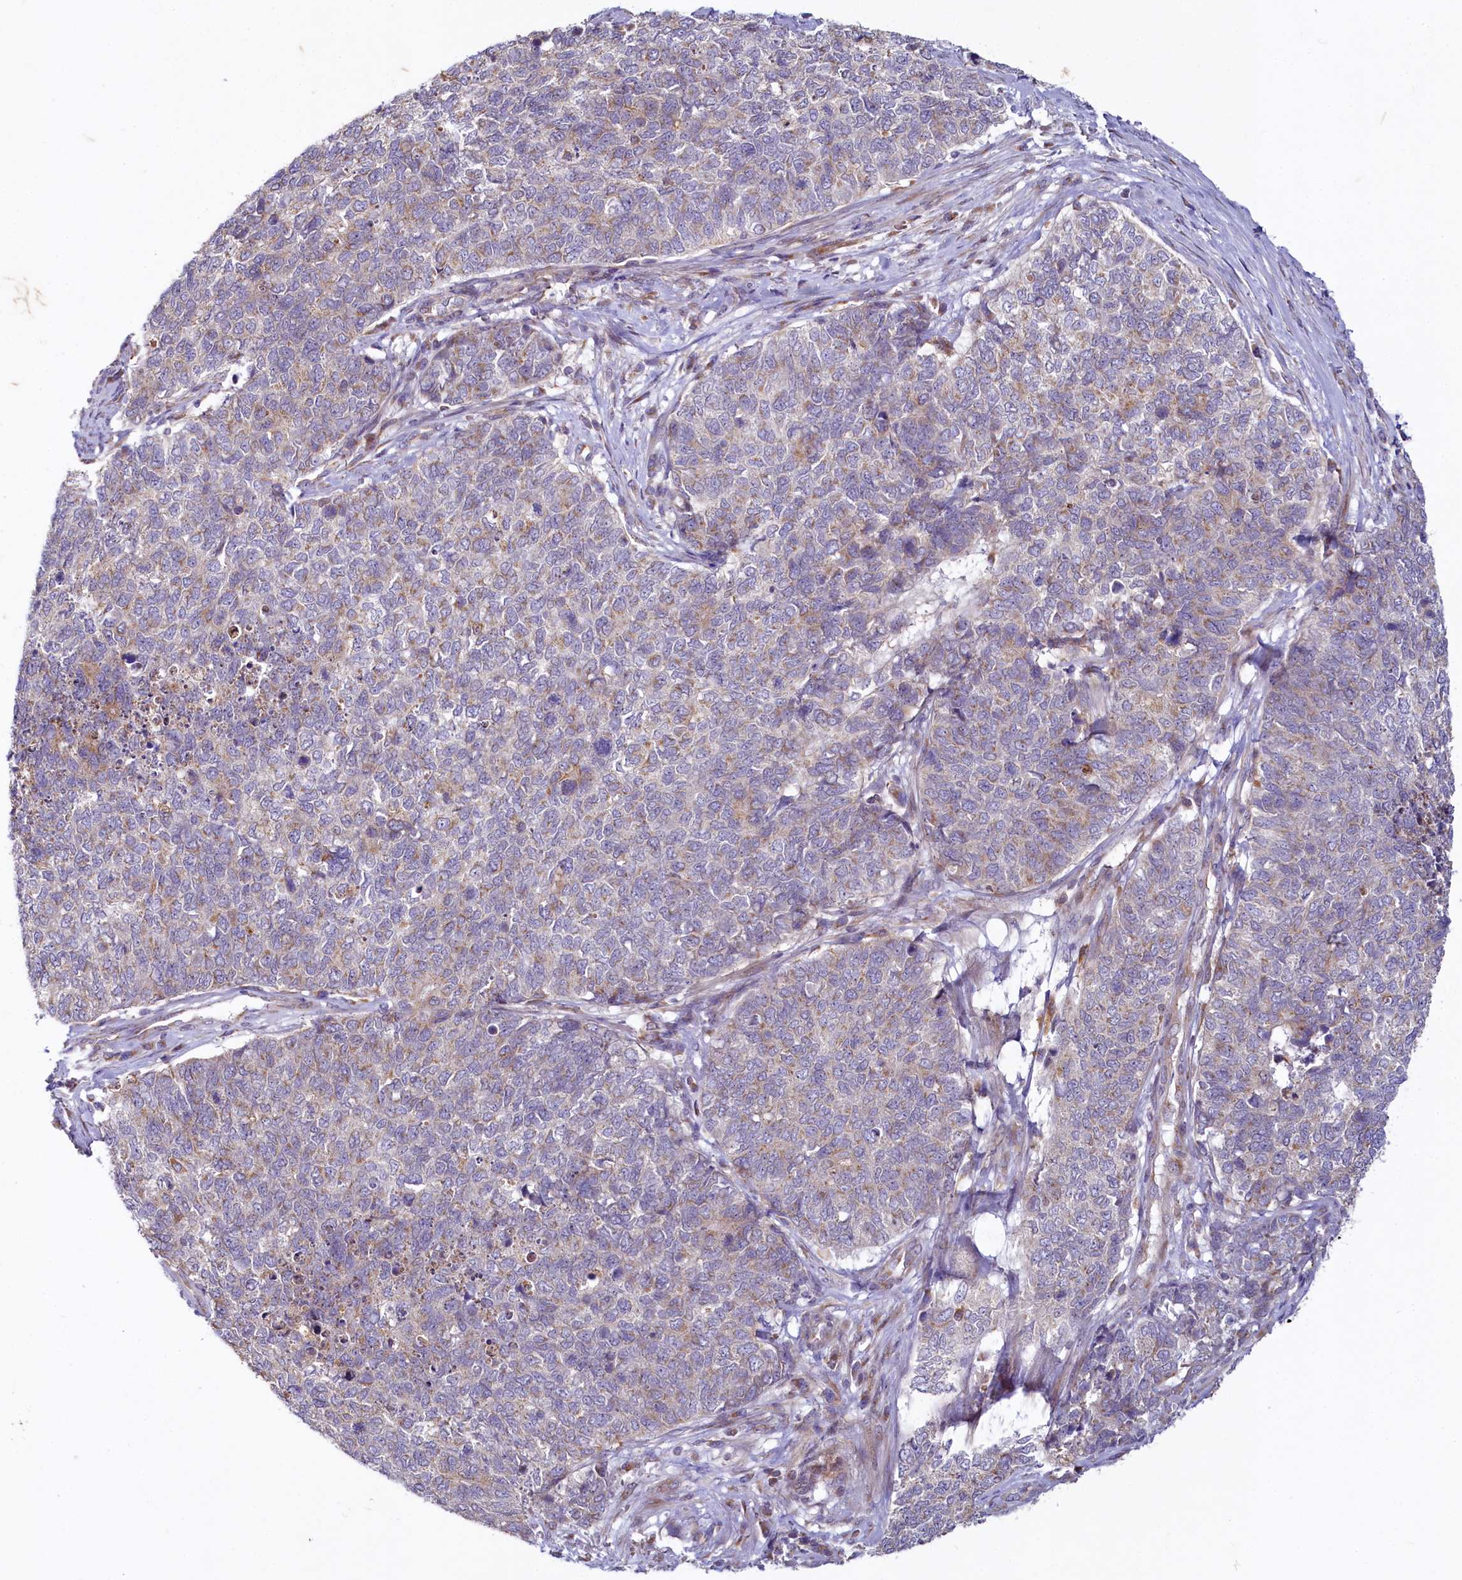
{"staining": {"intensity": "weak", "quantity": "25%-75%", "location": "cytoplasmic/membranous"}, "tissue": "cervical cancer", "cell_type": "Tumor cells", "image_type": "cancer", "snomed": [{"axis": "morphology", "description": "Squamous cell carcinoma, NOS"}, {"axis": "topography", "description": "Cervix"}], "caption": "About 25%-75% of tumor cells in human squamous cell carcinoma (cervical) exhibit weak cytoplasmic/membranous protein staining as visualized by brown immunohistochemical staining.", "gene": "ADCY2", "patient": {"sex": "female", "age": 63}}